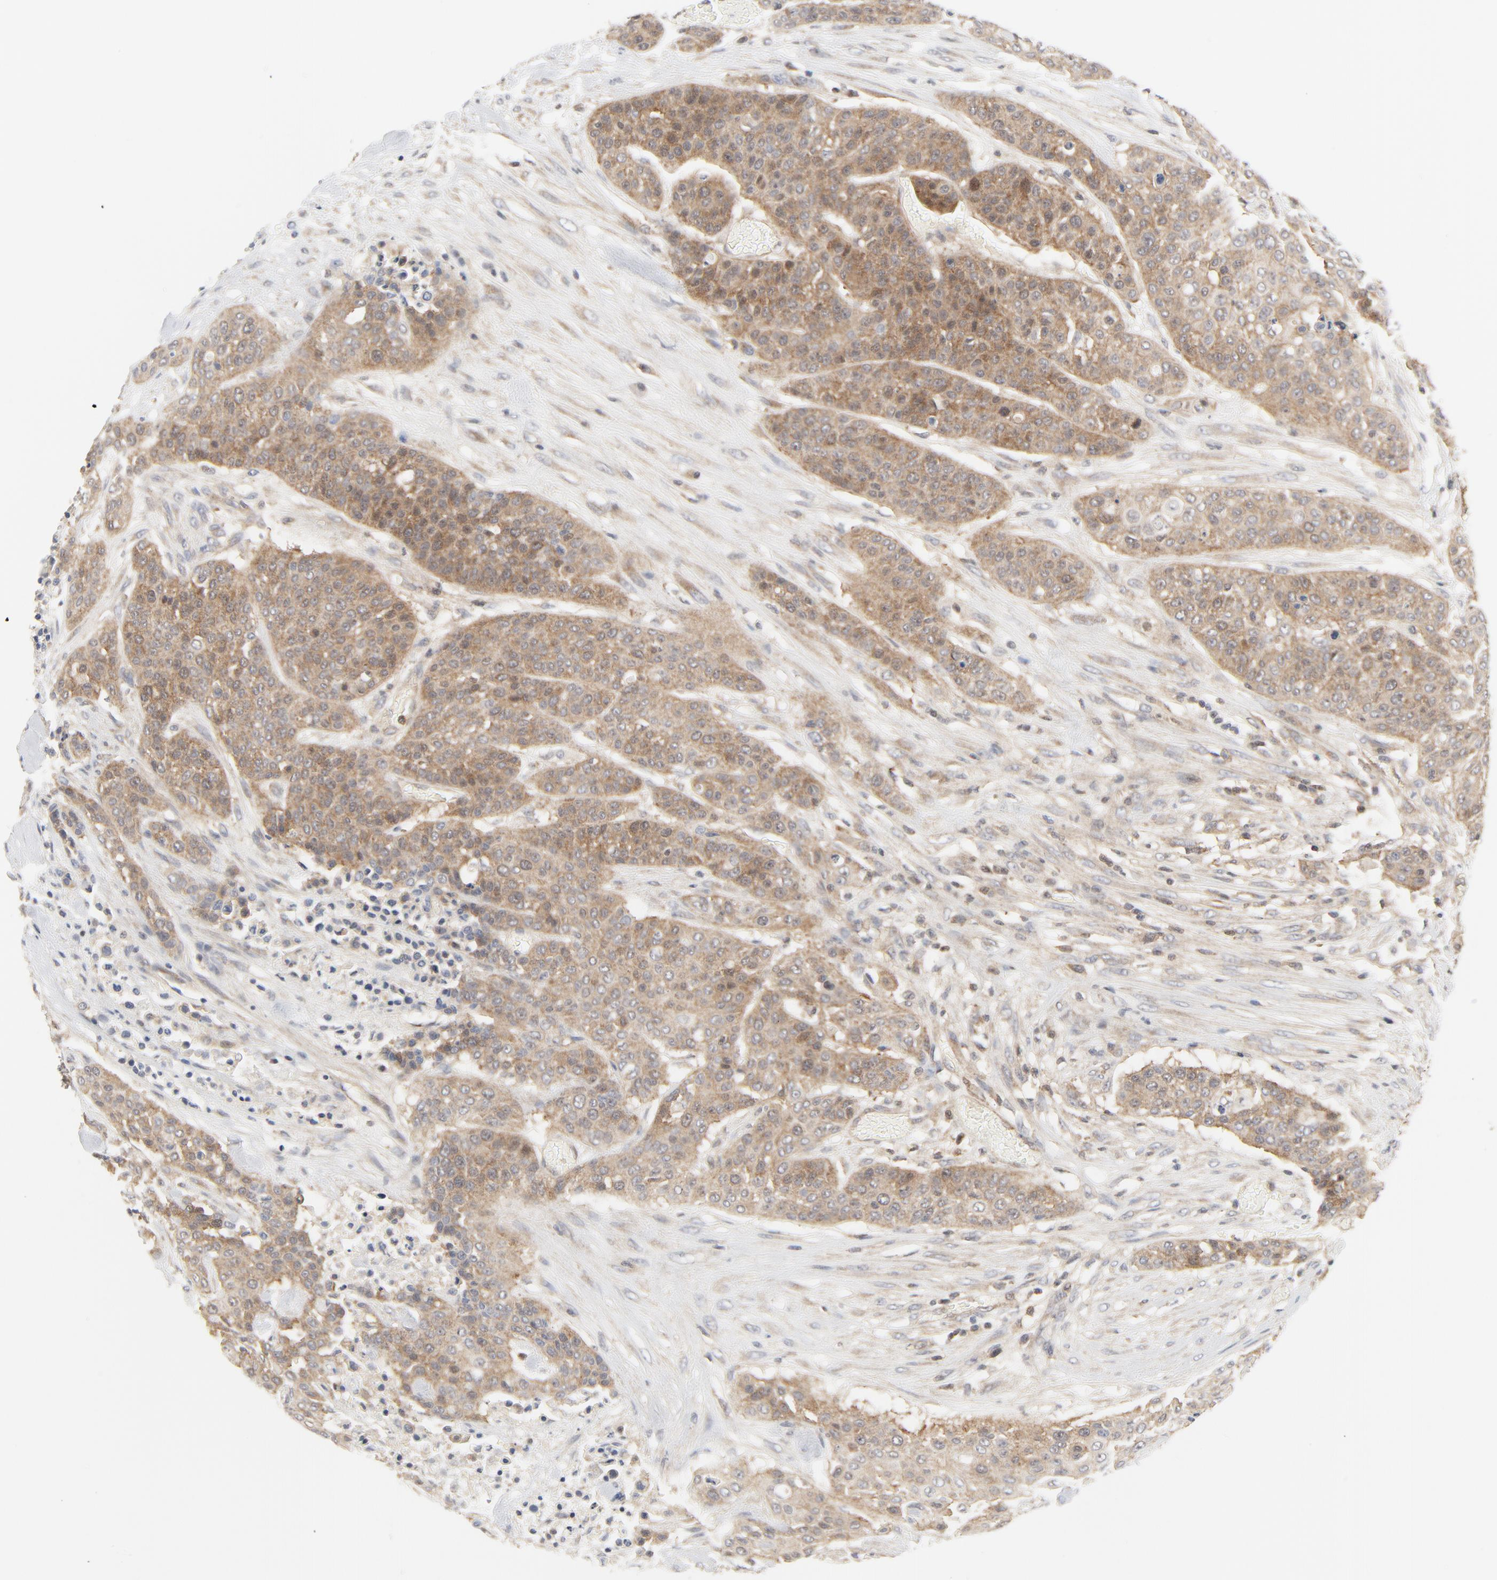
{"staining": {"intensity": "weak", "quantity": ">75%", "location": "cytoplasmic/membranous"}, "tissue": "urothelial cancer", "cell_type": "Tumor cells", "image_type": "cancer", "snomed": [{"axis": "morphology", "description": "Urothelial carcinoma, High grade"}, {"axis": "topography", "description": "Urinary bladder"}], "caption": "IHC of human urothelial cancer displays low levels of weak cytoplasmic/membranous staining in approximately >75% of tumor cells. The staining is performed using DAB brown chromogen to label protein expression. The nuclei are counter-stained blue using hematoxylin.", "gene": "MAP2K7", "patient": {"sex": "male", "age": 74}}